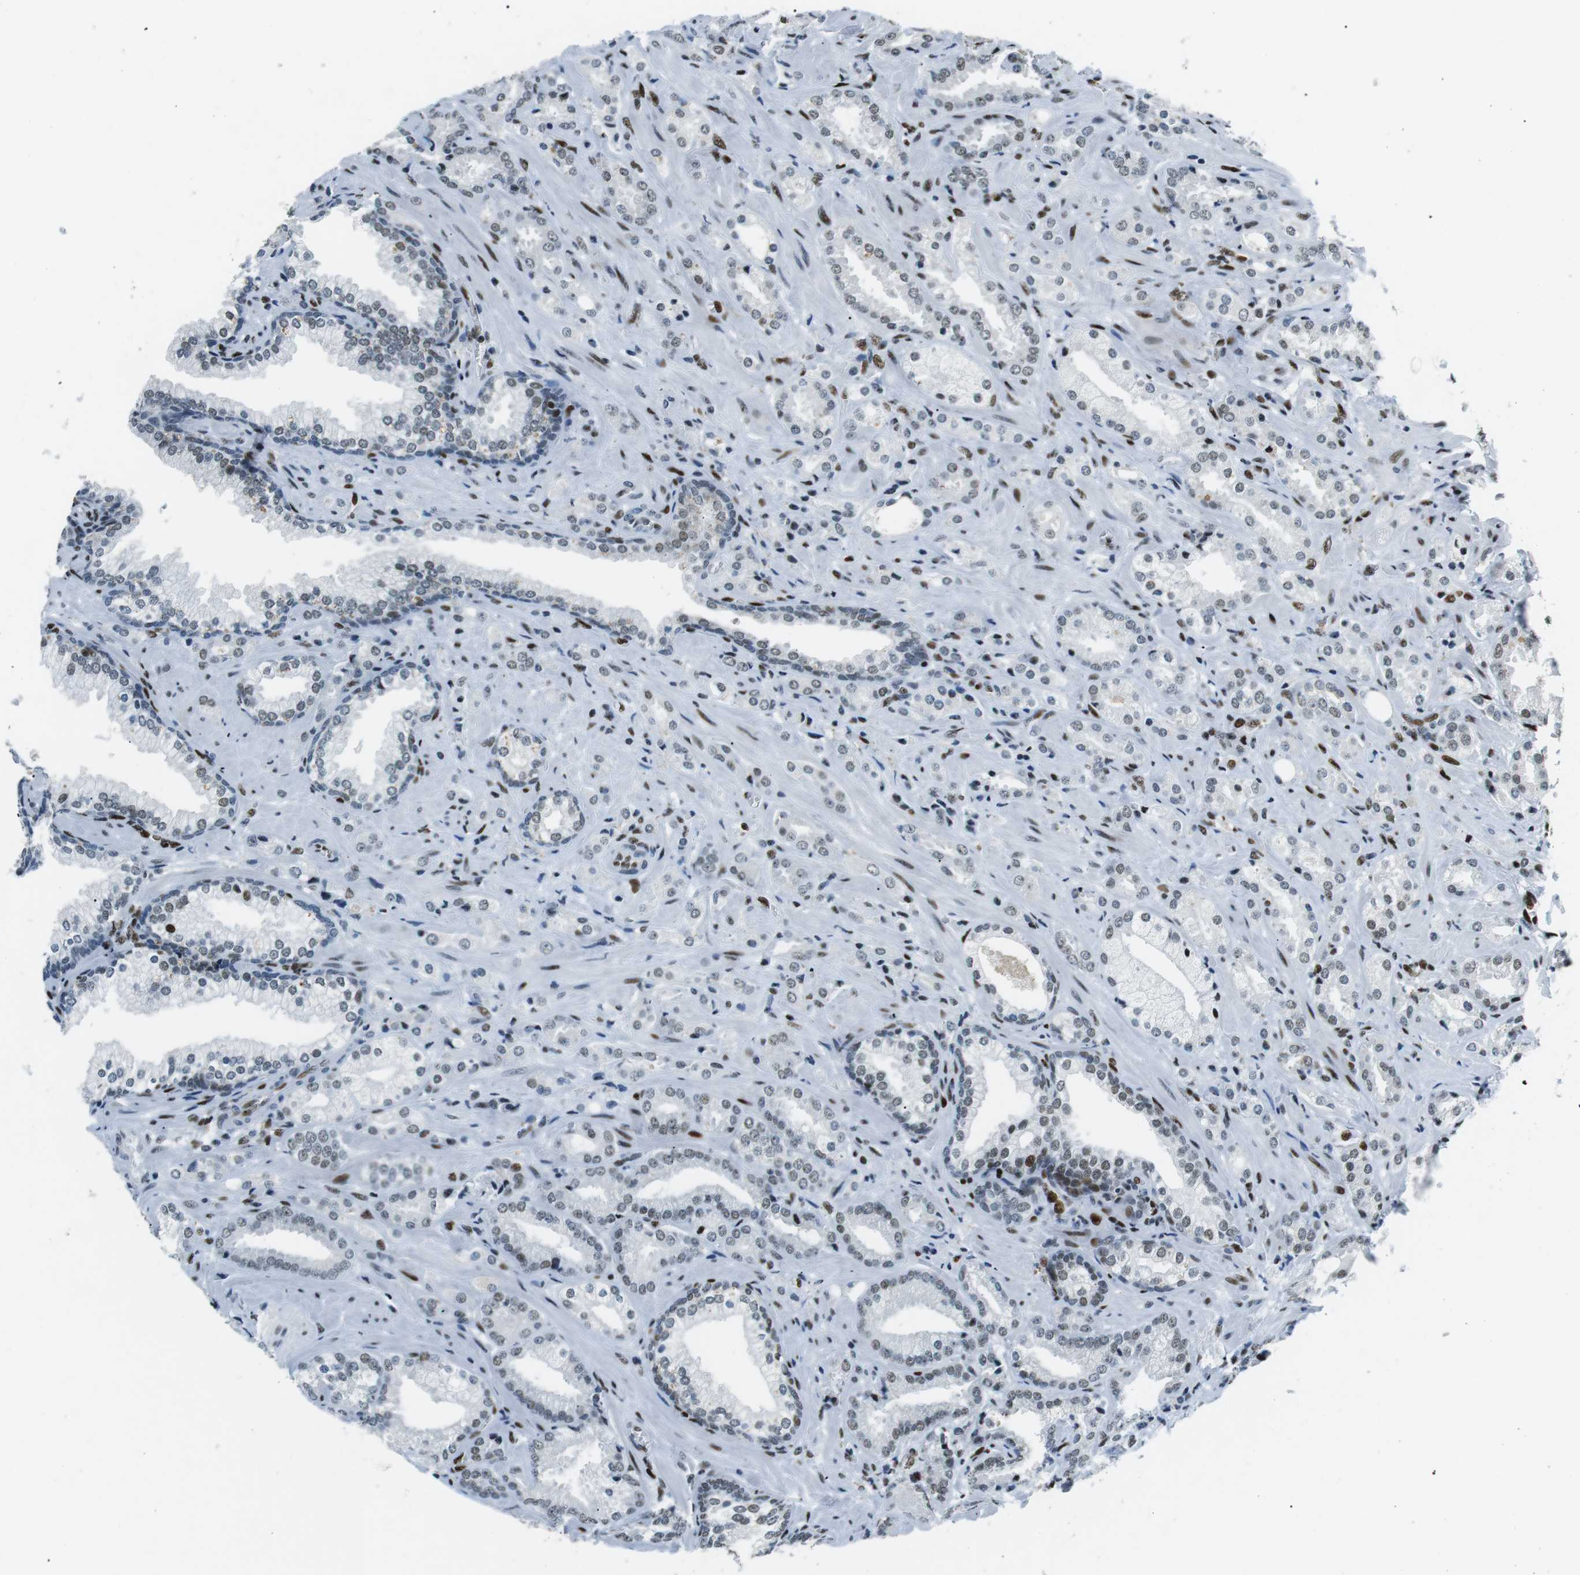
{"staining": {"intensity": "weak", "quantity": ">75%", "location": "nuclear"}, "tissue": "prostate cancer", "cell_type": "Tumor cells", "image_type": "cancer", "snomed": [{"axis": "morphology", "description": "Adenocarcinoma, High grade"}, {"axis": "topography", "description": "Prostate"}], "caption": "Immunohistochemistry of human high-grade adenocarcinoma (prostate) exhibits low levels of weak nuclear staining in approximately >75% of tumor cells. Nuclei are stained in blue.", "gene": "PML", "patient": {"sex": "male", "age": 64}}